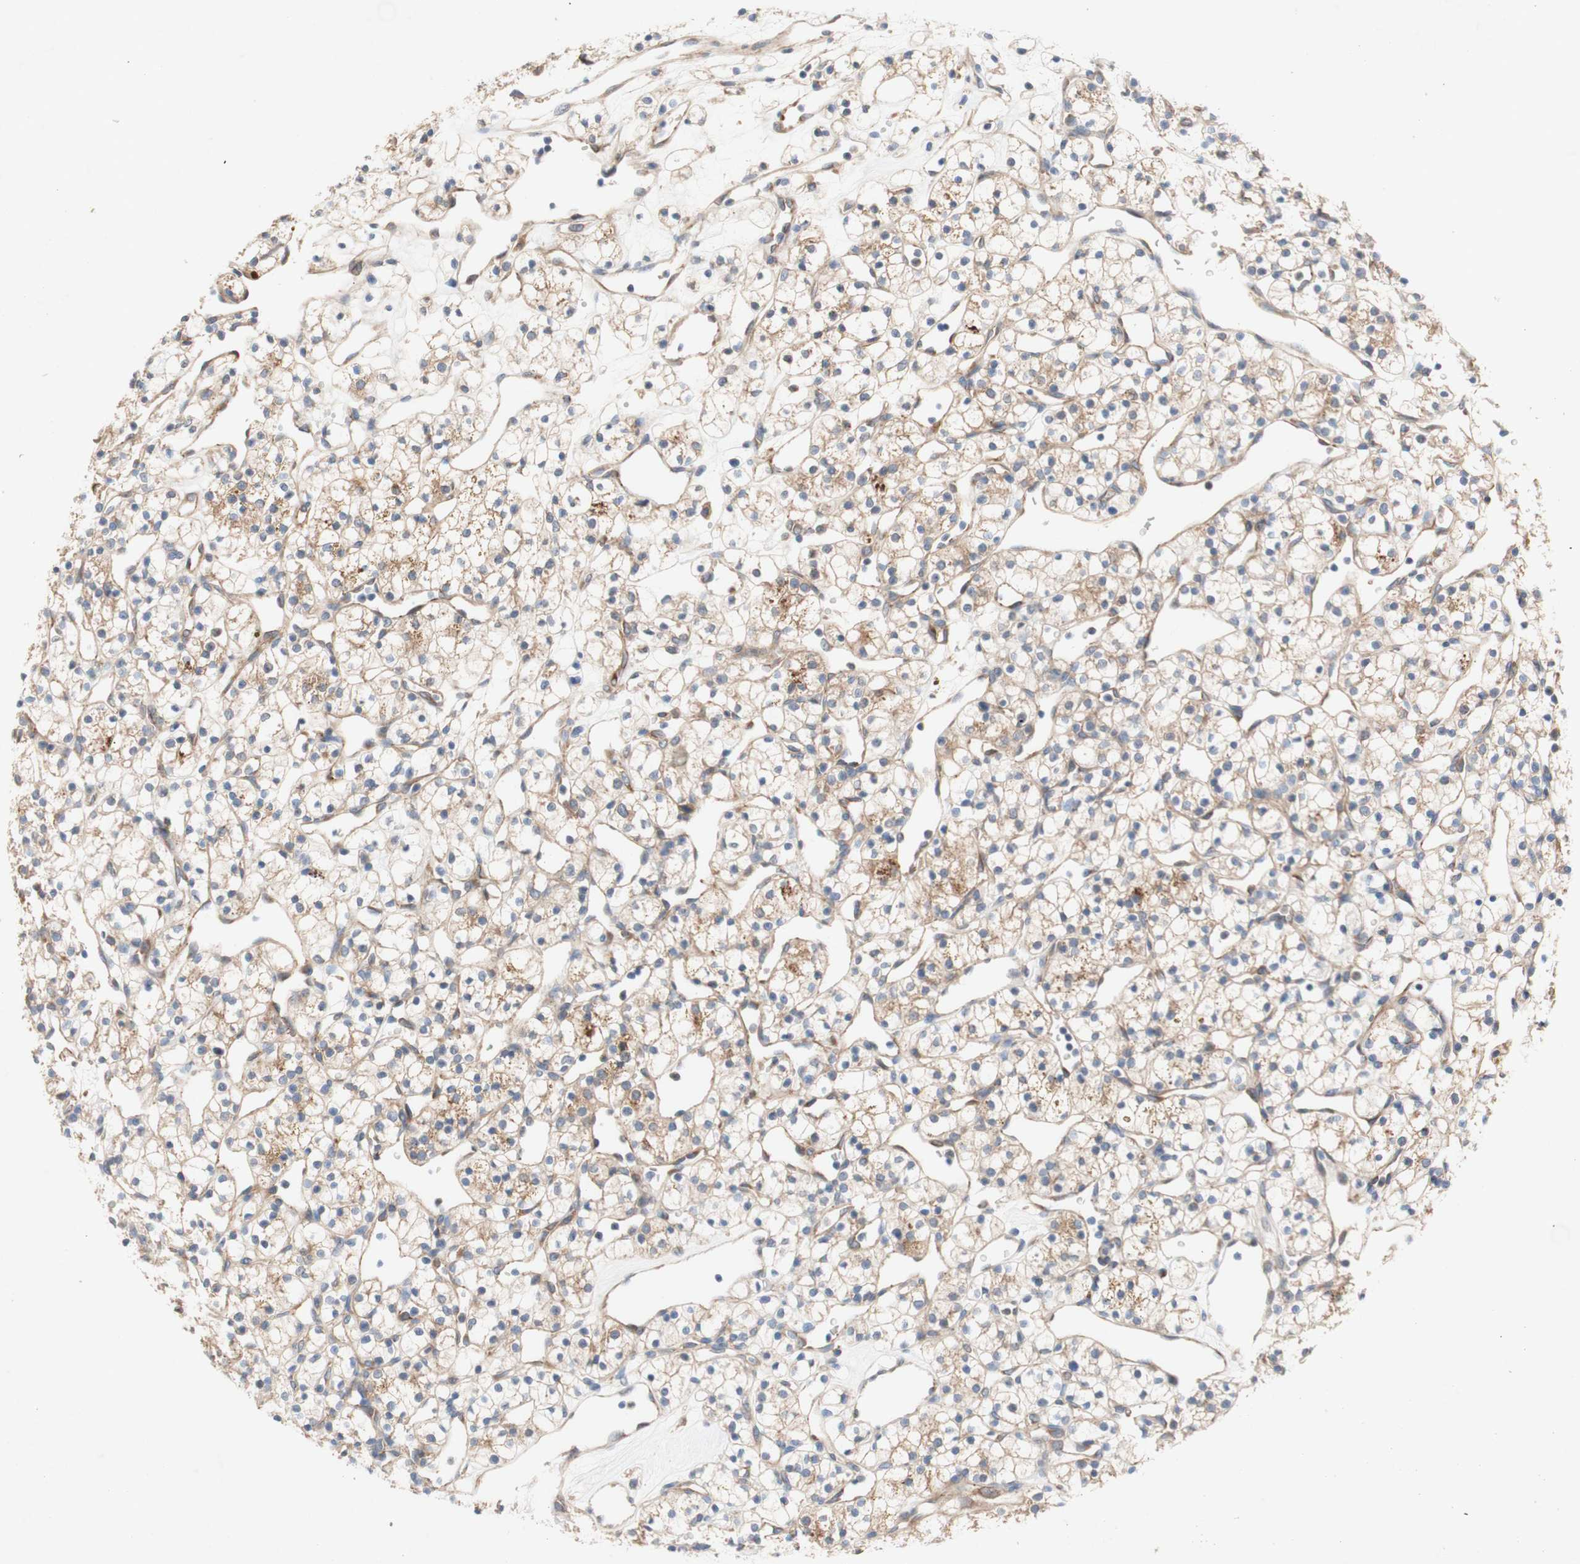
{"staining": {"intensity": "weak", "quantity": ">75%", "location": "cytoplasmic/membranous"}, "tissue": "renal cancer", "cell_type": "Tumor cells", "image_type": "cancer", "snomed": [{"axis": "morphology", "description": "Adenocarcinoma, NOS"}, {"axis": "topography", "description": "Kidney"}], "caption": "DAB (3,3'-diaminobenzidine) immunohistochemical staining of renal cancer reveals weak cytoplasmic/membranous protein expression in about >75% of tumor cells.", "gene": "PDGFB", "patient": {"sex": "female", "age": 60}}